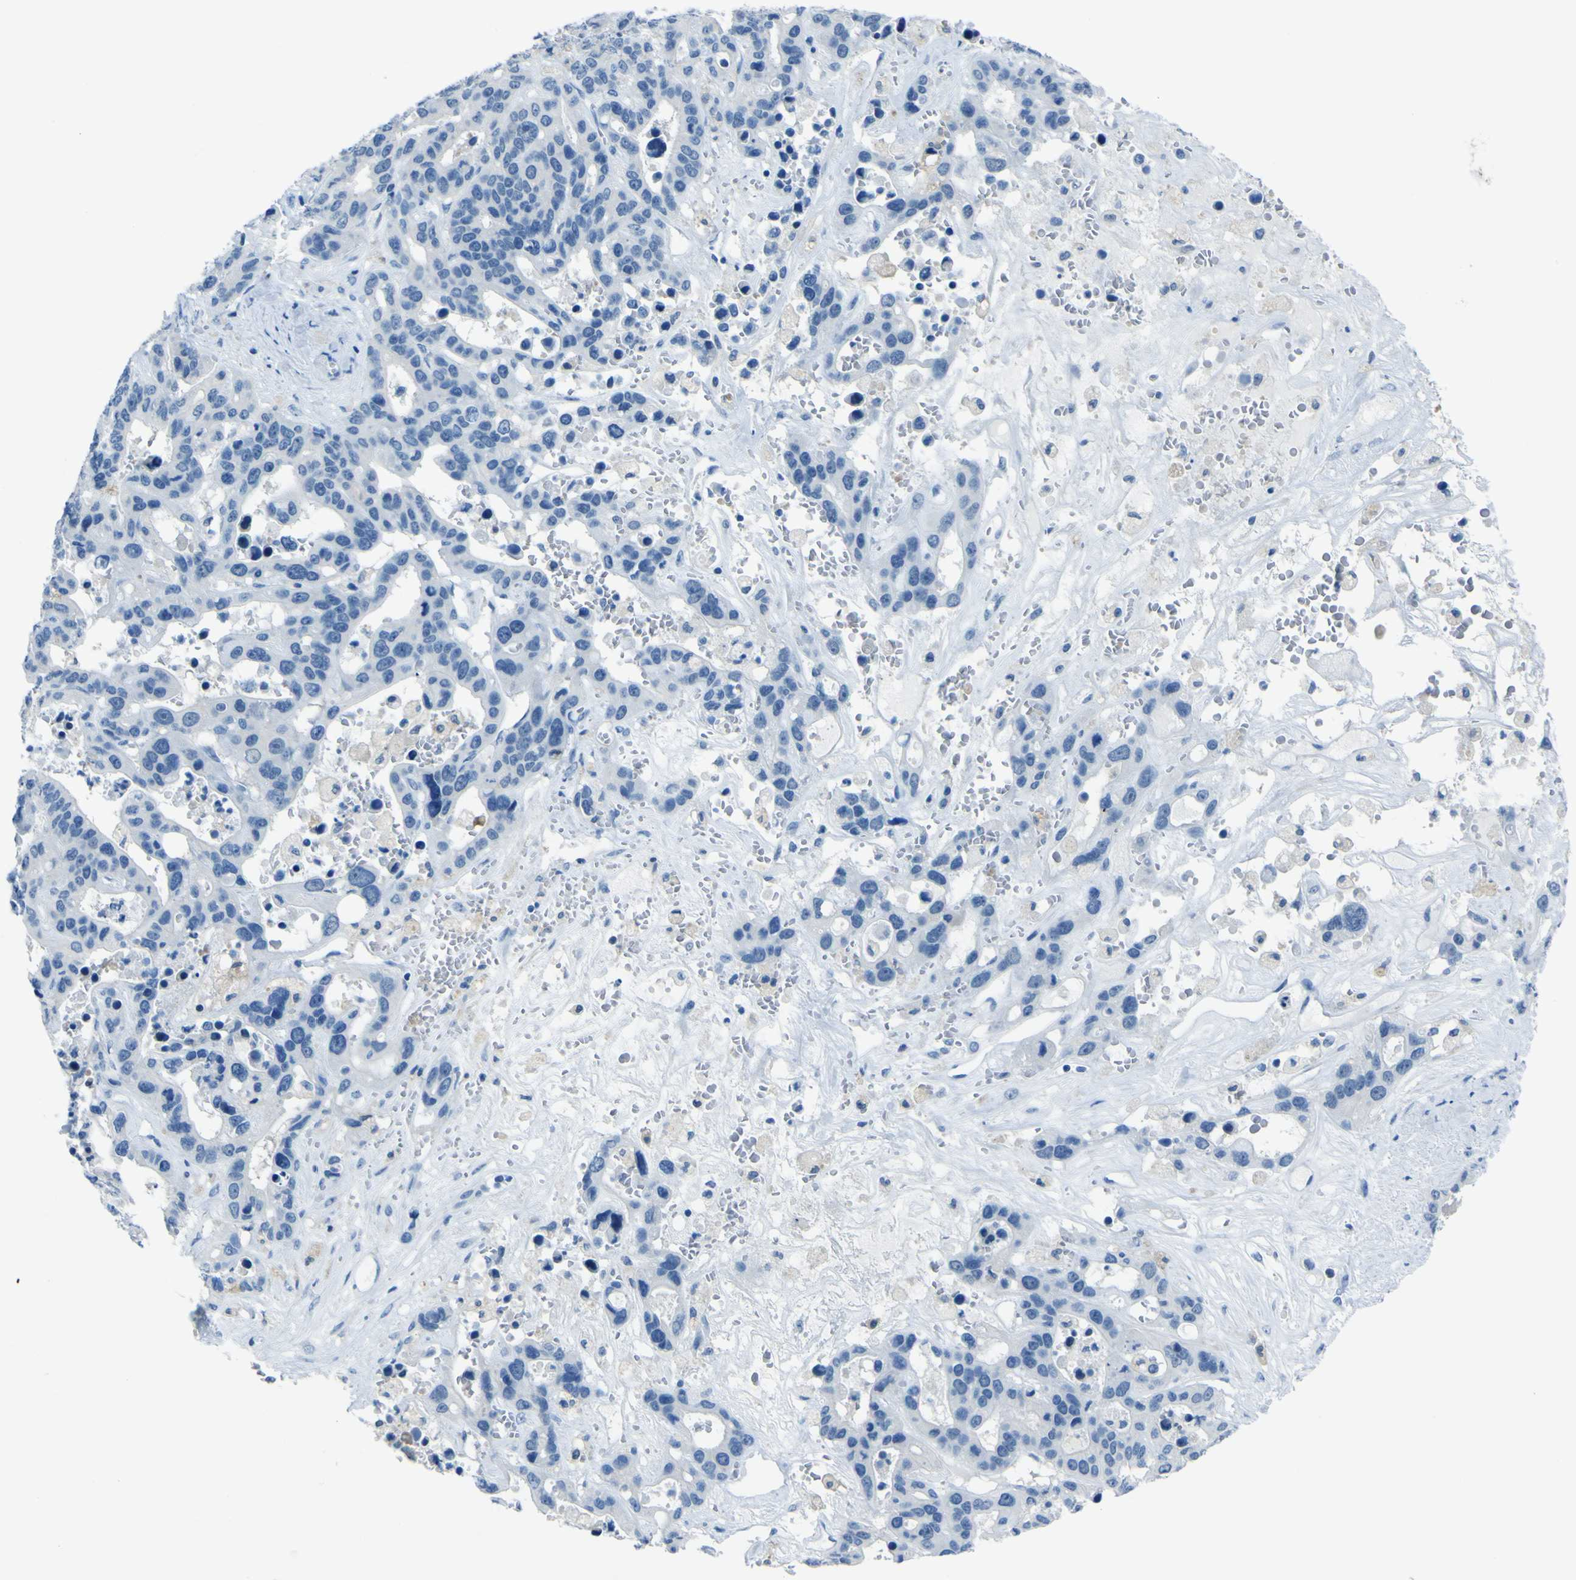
{"staining": {"intensity": "negative", "quantity": "none", "location": "none"}, "tissue": "liver cancer", "cell_type": "Tumor cells", "image_type": "cancer", "snomed": [{"axis": "morphology", "description": "Cholangiocarcinoma"}, {"axis": "topography", "description": "Liver"}], "caption": "The histopathology image demonstrates no significant positivity in tumor cells of liver cholangiocarcinoma.", "gene": "PHKG1", "patient": {"sex": "female", "age": 65}}